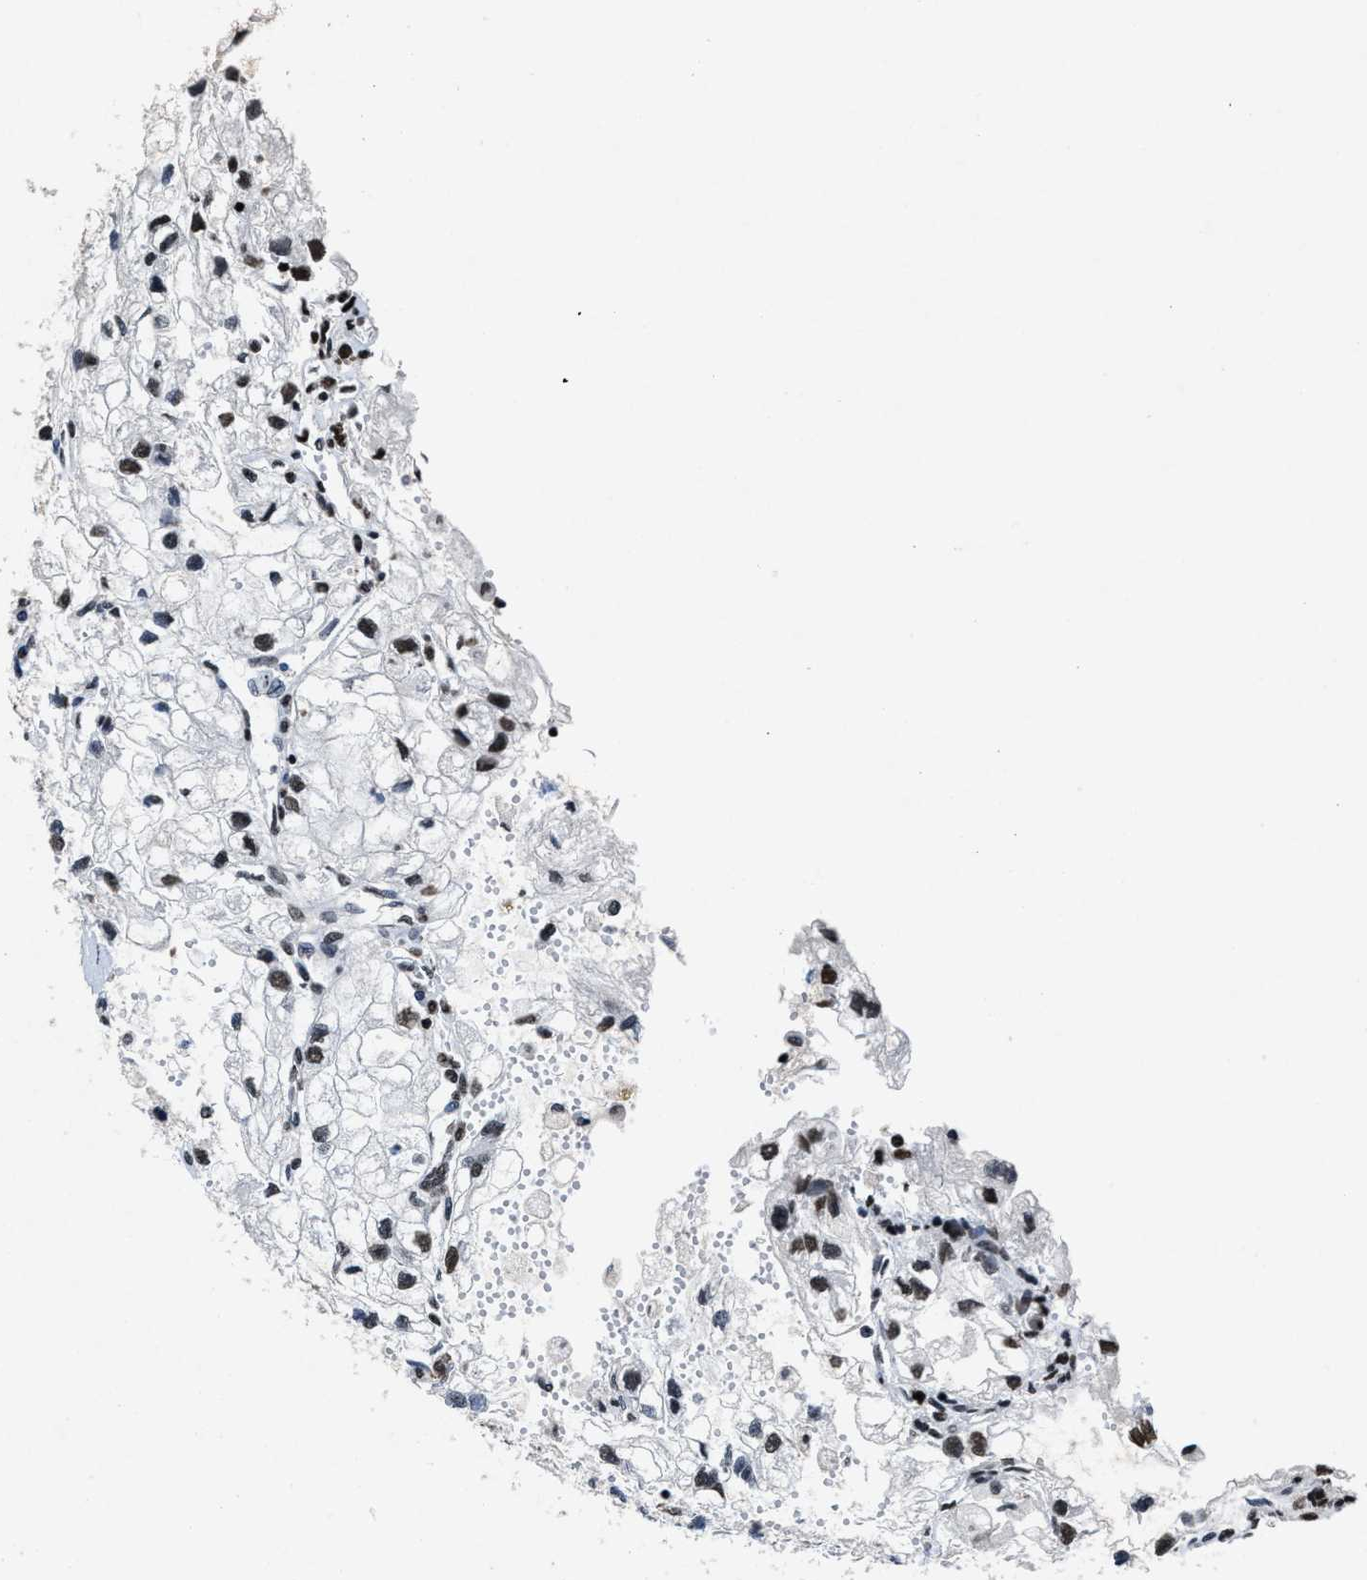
{"staining": {"intensity": "weak", "quantity": "25%-75%", "location": "nuclear"}, "tissue": "renal cancer", "cell_type": "Tumor cells", "image_type": "cancer", "snomed": [{"axis": "morphology", "description": "Adenocarcinoma, NOS"}, {"axis": "topography", "description": "Kidney"}], "caption": "Protein expression analysis of renal adenocarcinoma shows weak nuclear expression in approximately 25%-75% of tumor cells.", "gene": "SUPT16H", "patient": {"sex": "female", "age": 70}}